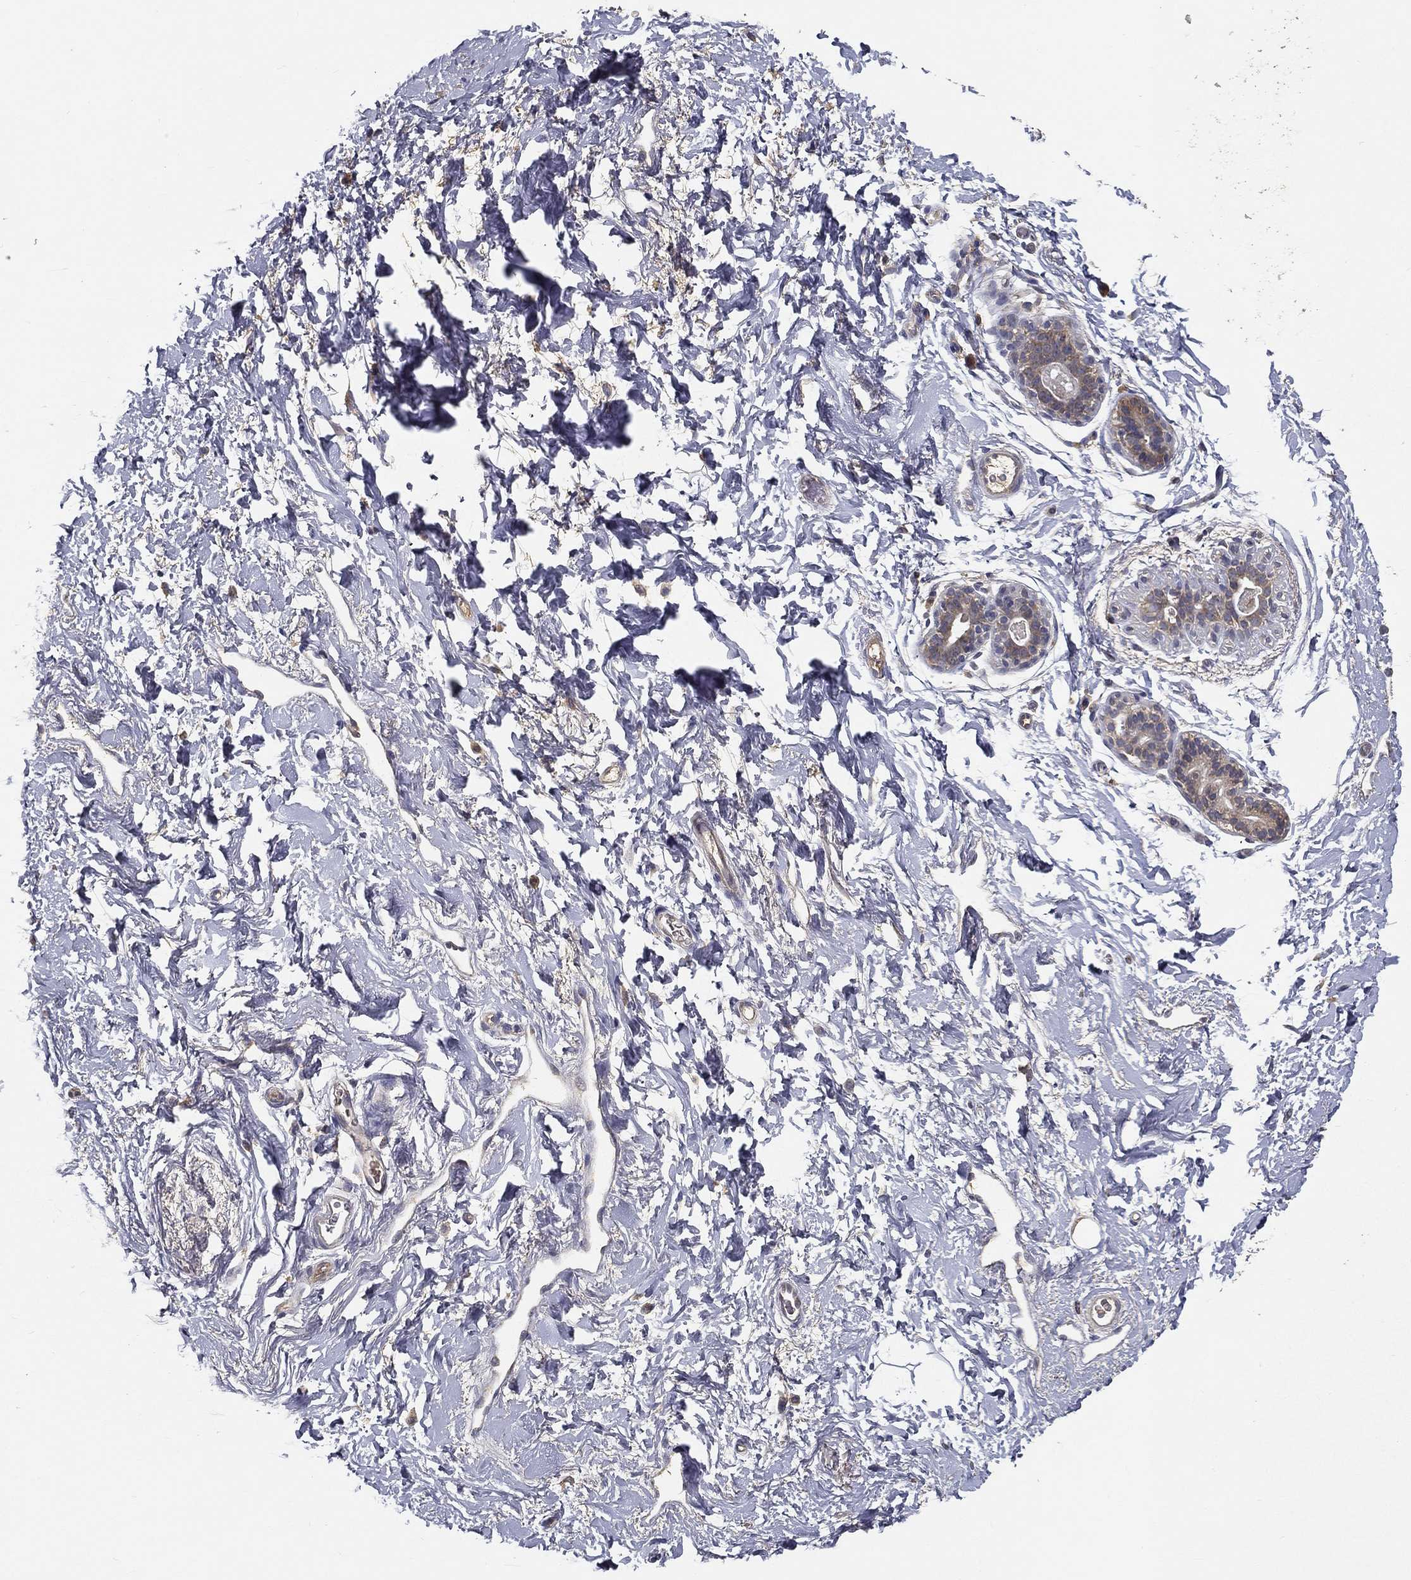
{"staining": {"intensity": "weak", "quantity": "25%-75%", "location": "cytoplasmic/membranous"}, "tissue": "breast", "cell_type": "Glandular cells", "image_type": "normal", "snomed": [{"axis": "morphology", "description": "Normal tissue, NOS"}, {"axis": "topography", "description": "Breast"}], "caption": "Protein analysis of benign breast exhibits weak cytoplasmic/membranous positivity in about 25%-75% of glandular cells.", "gene": "MT", "patient": {"sex": "female", "age": 43}}